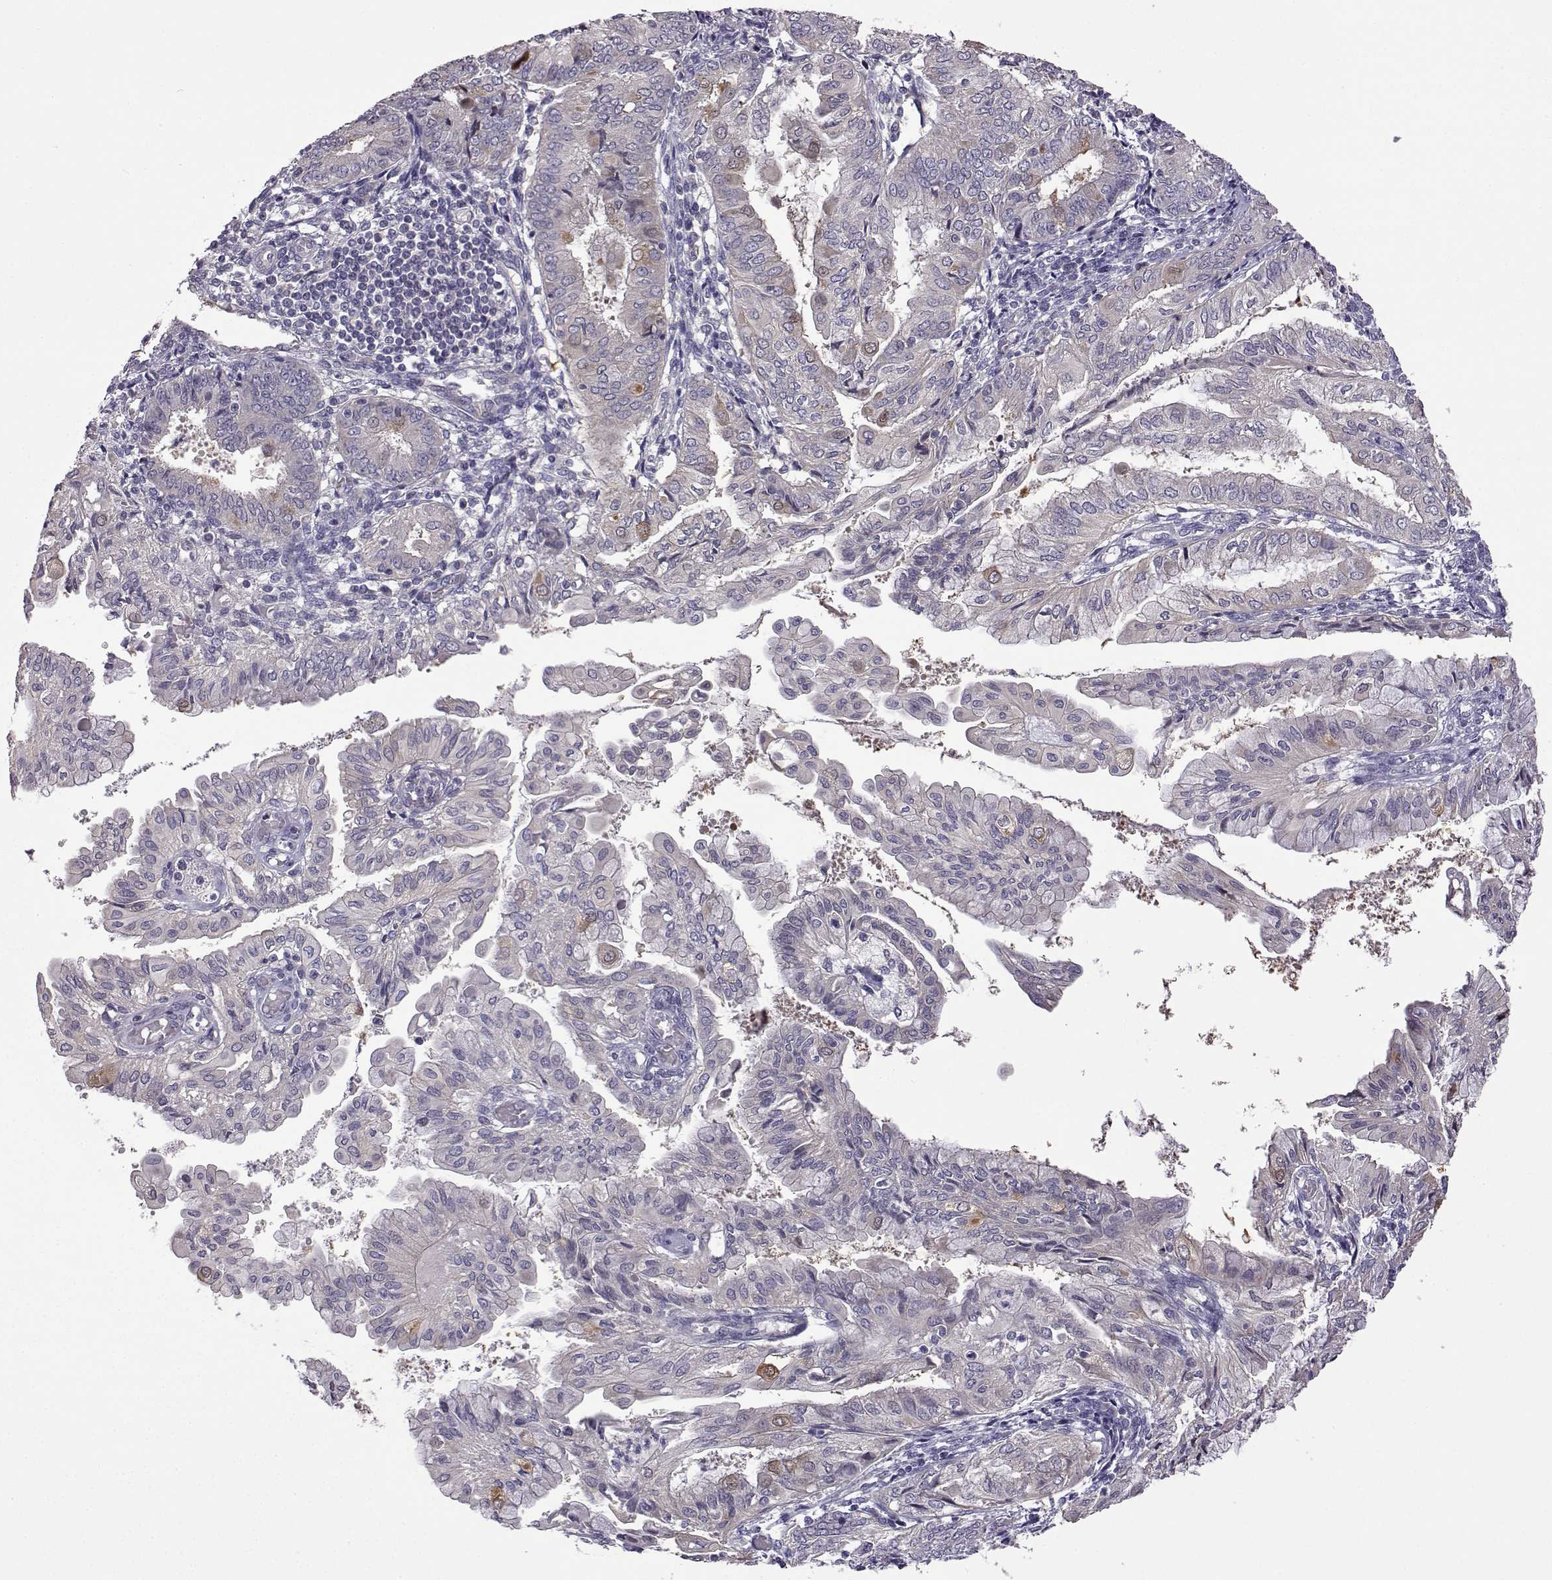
{"staining": {"intensity": "moderate", "quantity": "<25%", "location": "cytoplasmic/membranous"}, "tissue": "endometrial cancer", "cell_type": "Tumor cells", "image_type": "cancer", "snomed": [{"axis": "morphology", "description": "Adenocarcinoma, NOS"}, {"axis": "topography", "description": "Endometrium"}], "caption": "A brown stain highlights moderate cytoplasmic/membranous positivity of a protein in adenocarcinoma (endometrial) tumor cells. Immunohistochemistry (ihc) stains the protein of interest in brown and the nuclei are stained blue.", "gene": "VGF", "patient": {"sex": "female", "age": 68}}